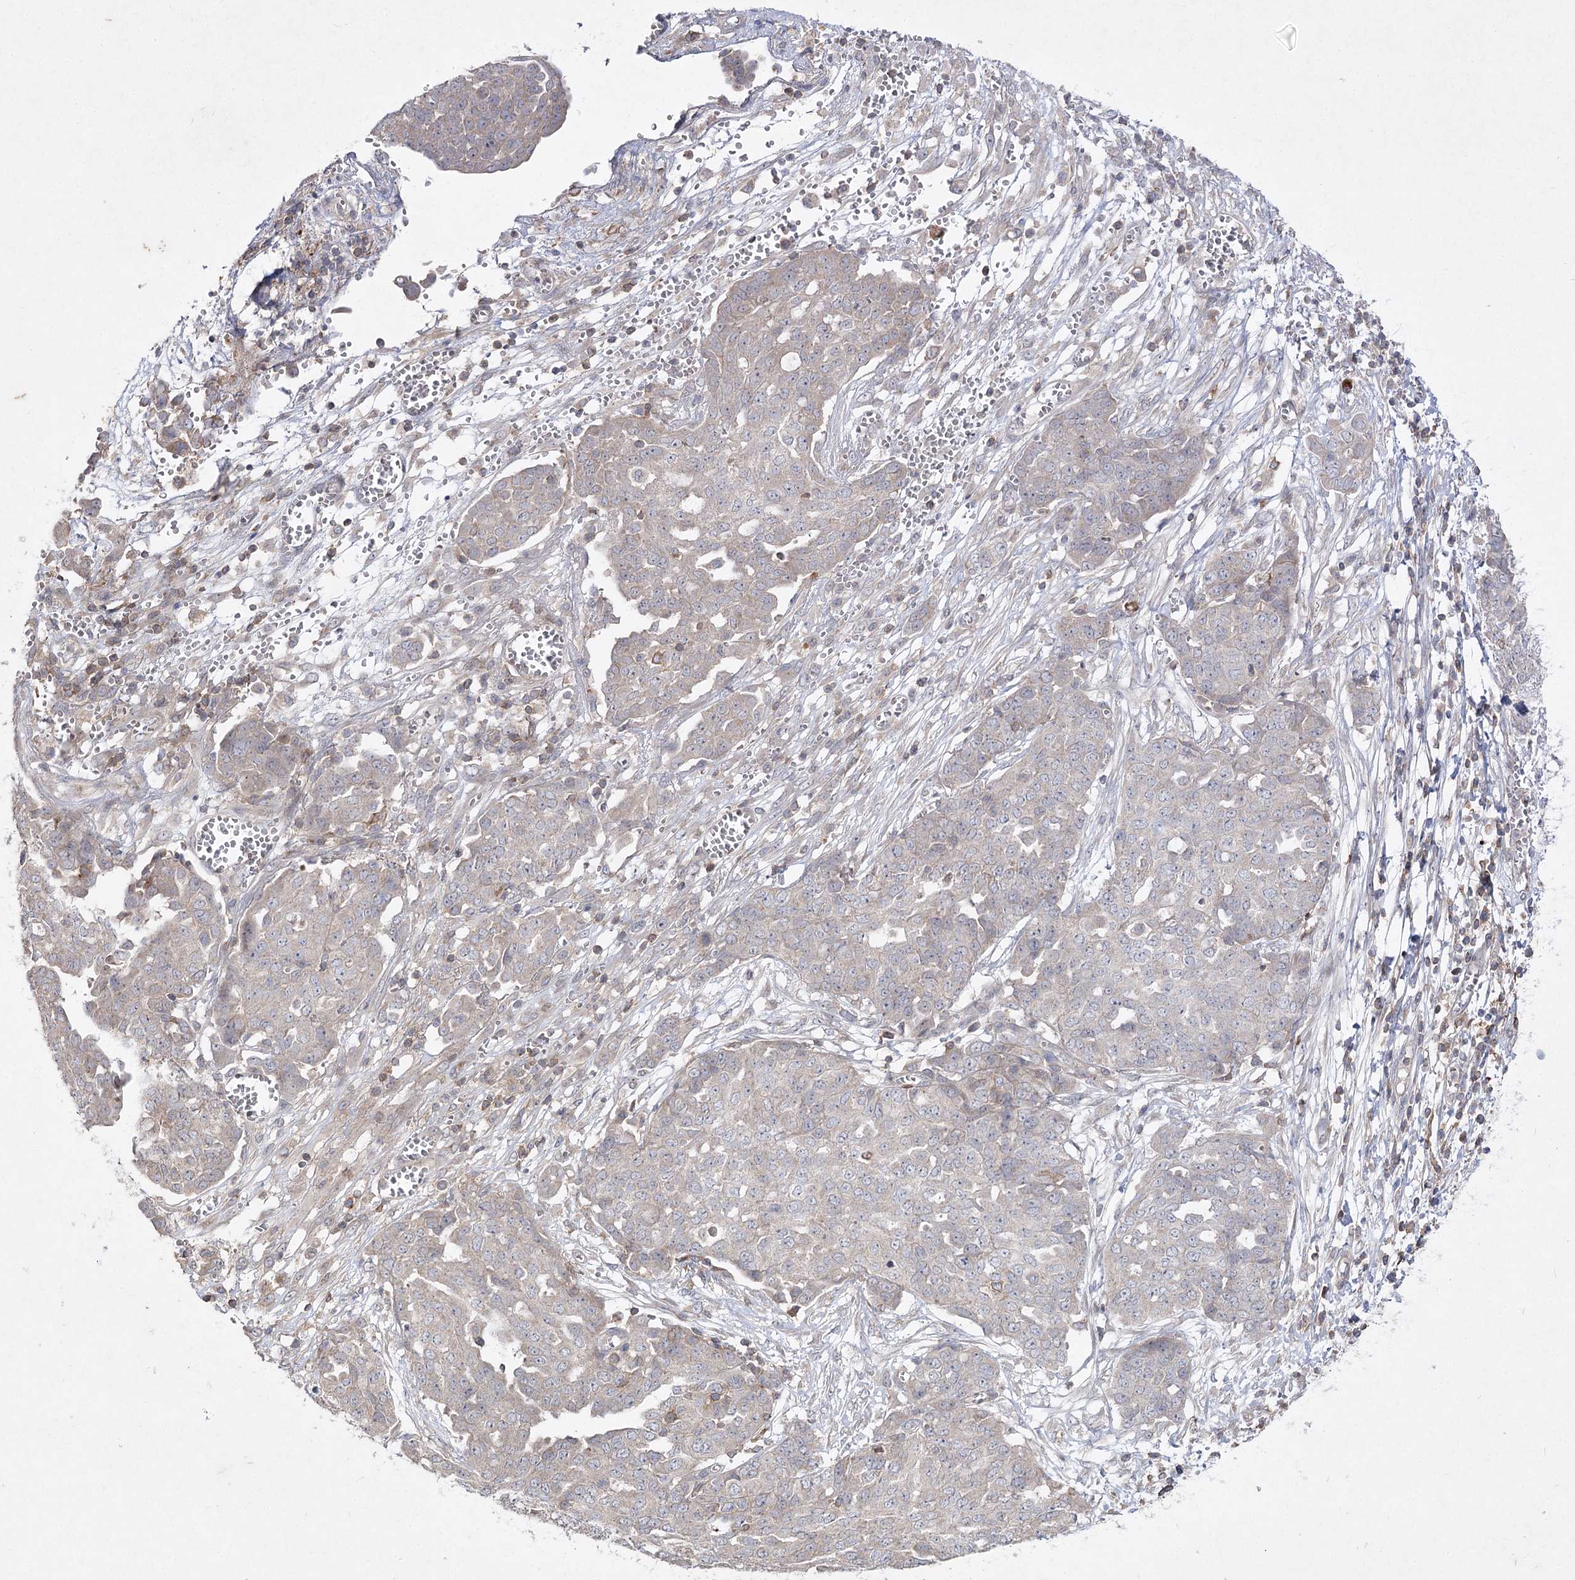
{"staining": {"intensity": "negative", "quantity": "none", "location": "none"}, "tissue": "ovarian cancer", "cell_type": "Tumor cells", "image_type": "cancer", "snomed": [{"axis": "morphology", "description": "Cystadenocarcinoma, serous, NOS"}, {"axis": "topography", "description": "Soft tissue"}, {"axis": "topography", "description": "Ovary"}], "caption": "A histopathology image of ovarian serous cystadenocarcinoma stained for a protein displays no brown staining in tumor cells.", "gene": "CIB2", "patient": {"sex": "female", "age": 57}}